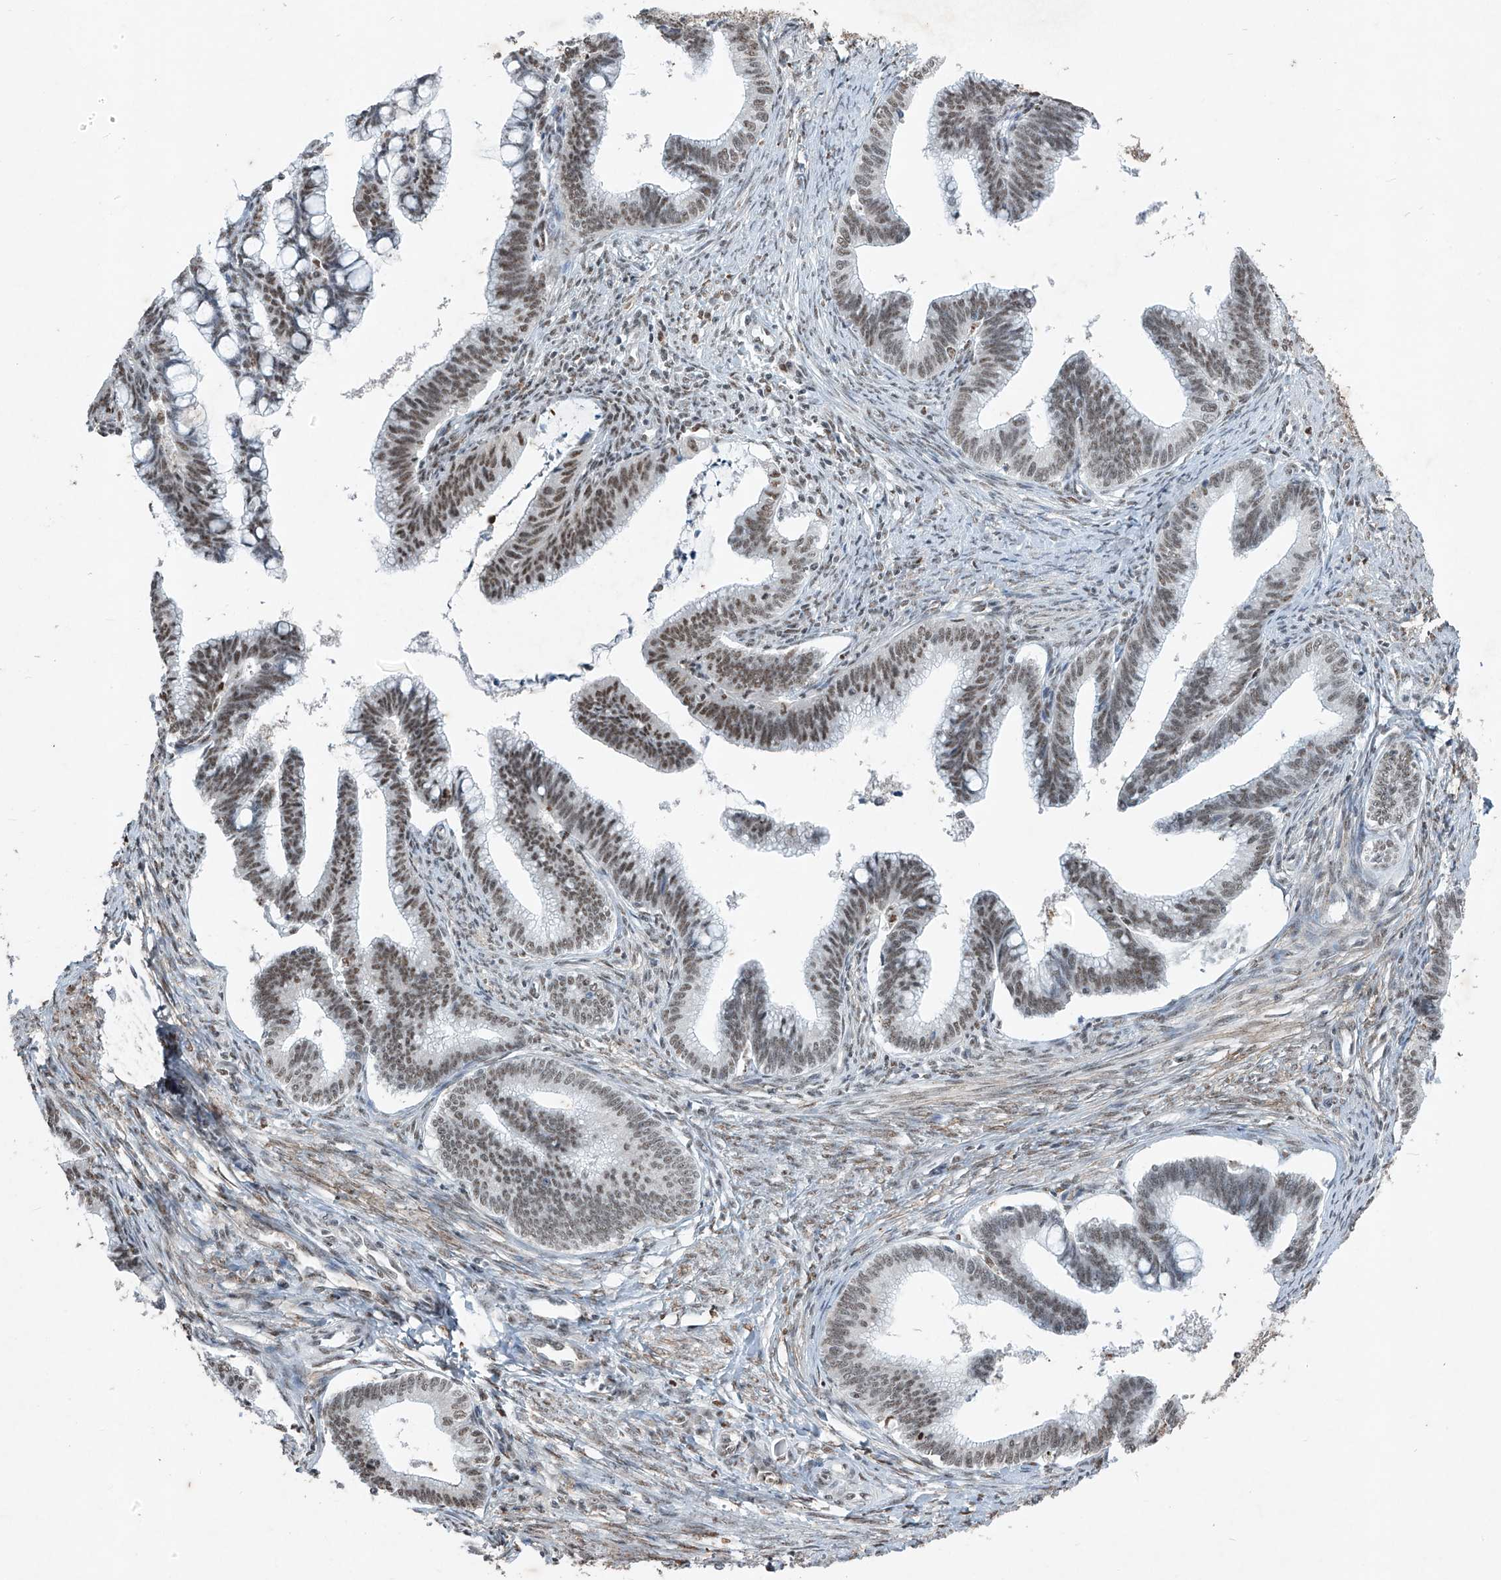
{"staining": {"intensity": "weak", "quantity": ">75%", "location": "nuclear"}, "tissue": "cervical cancer", "cell_type": "Tumor cells", "image_type": "cancer", "snomed": [{"axis": "morphology", "description": "Adenocarcinoma, NOS"}, {"axis": "topography", "description": "Cervix"}], "caption": "Cervical adenocarcinoma stained for a protein (brown) demonstrates weak nuclear positive expression in approximately >75% of tumor cells.", "gene": "TFEC", "patient": {"sex": "female", "age": 36}}